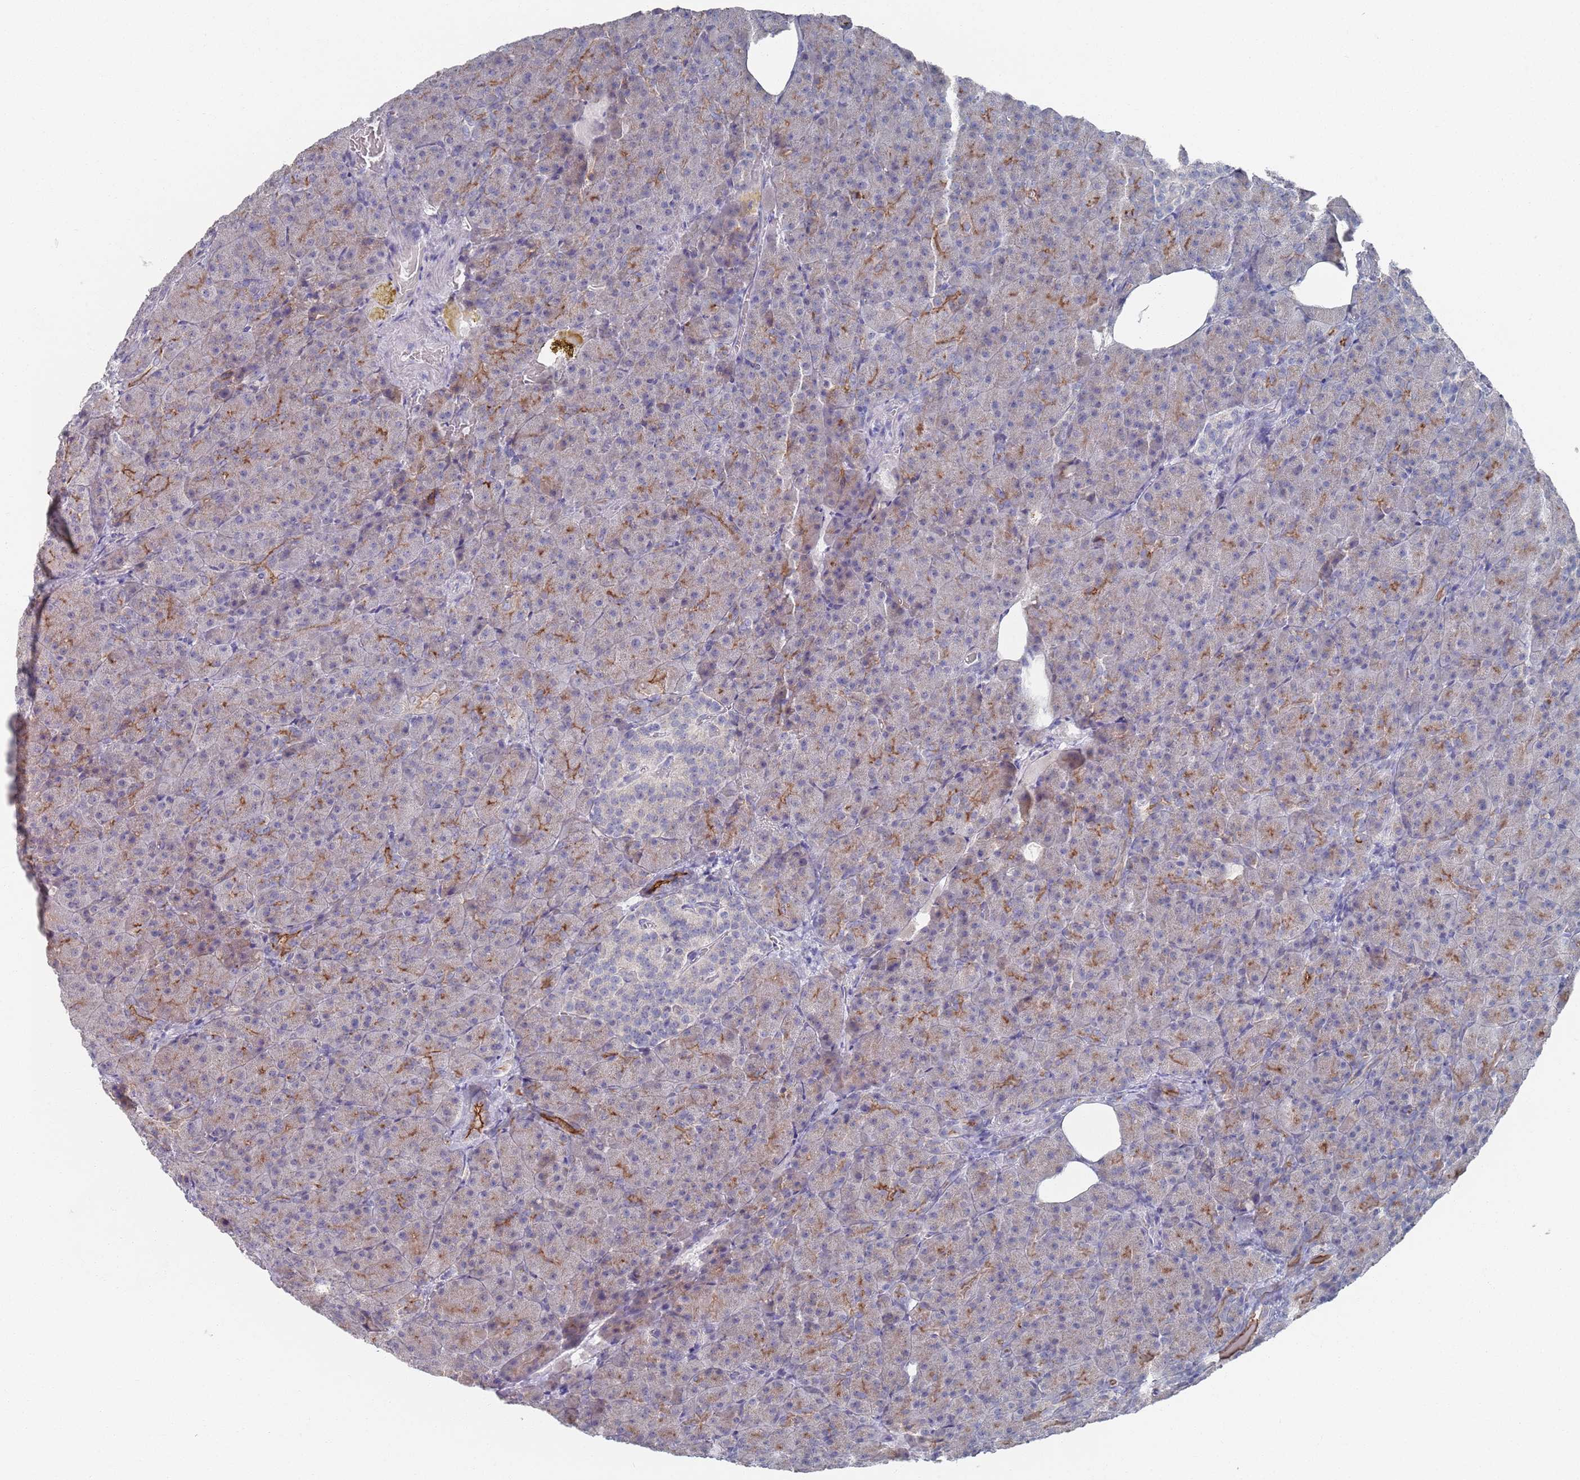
{"staining": {"intensity": "moderate", "quantity": "25%-75%", "location": "cytoplasmic/membranous"}, "tissue": "pancreas", "cell_type": "Exocrine glandular cells", "image_type": "normal", "snomed": [{"axis": "morphology", "description": "Normal tissue, NOS"}, {"axis": "topography", "description": "Pancreas"}], "caption": "Immunohistochemistry image of normal pancreas stained for a protein (brown), which shows medium levels of moderate cytoplasmic/membranous staining in approximately 25%-75% of exocrine glandular cells.", "gene": "PROM2", "patient": {"sex": "female", "age": 74}}